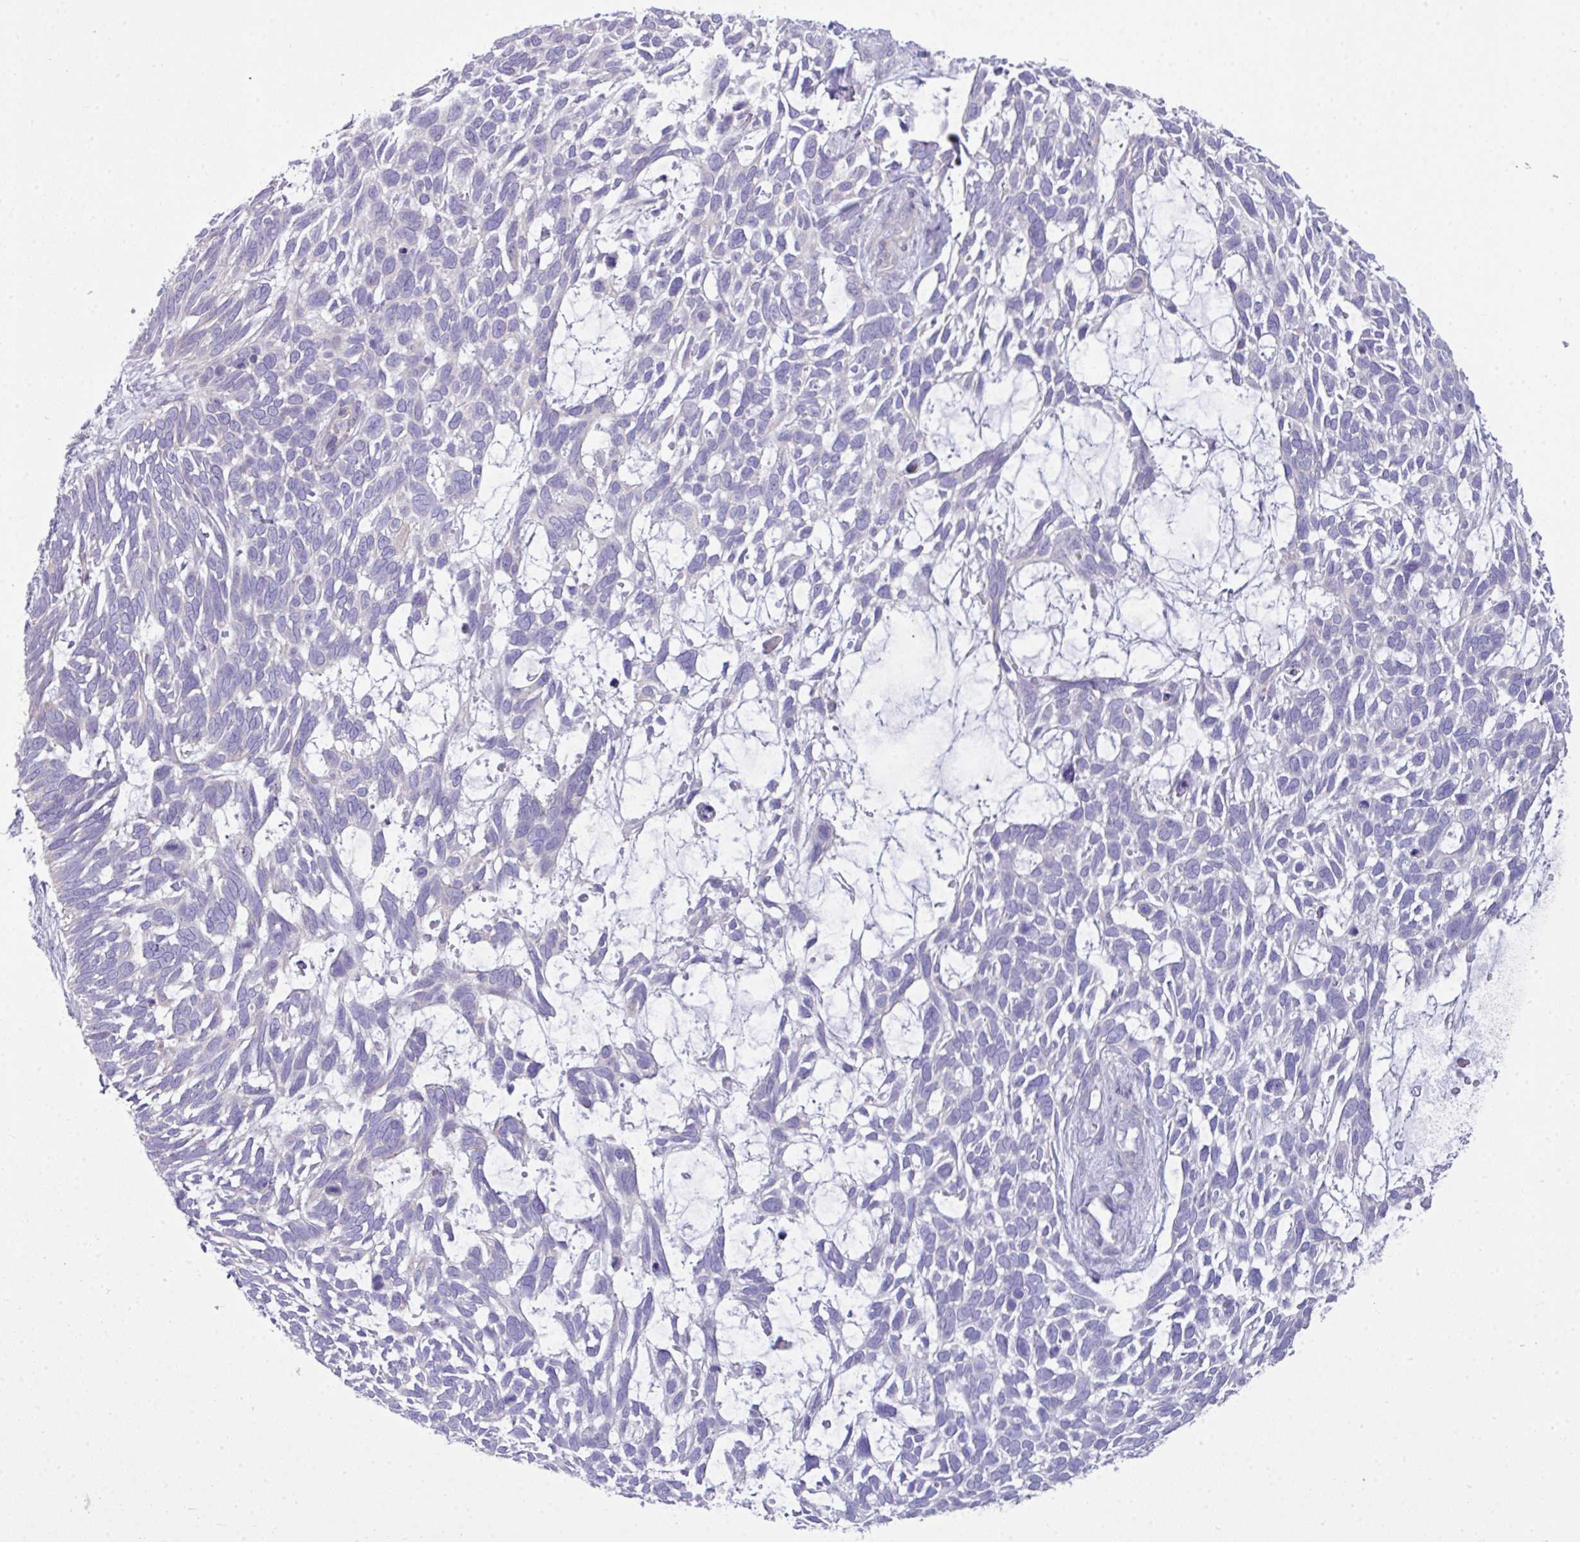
{"staining": {"intensity": "negative", "quantity": "none", "location": "none"}, "tissue": "skin cancer", "cell_type": "Tumor cells", "image_type": "cancer", "snomed": [{"axis": "morphology", "description": "Basal cell carcinoma"}, {"axis": "topography", "description": "Skin"}], "caption": "The image exhibits no staining of tumor cells in skin basal cell carcinoma.", "gene": "ABCC5", "patient": {"sex": "male", "age": 88}}